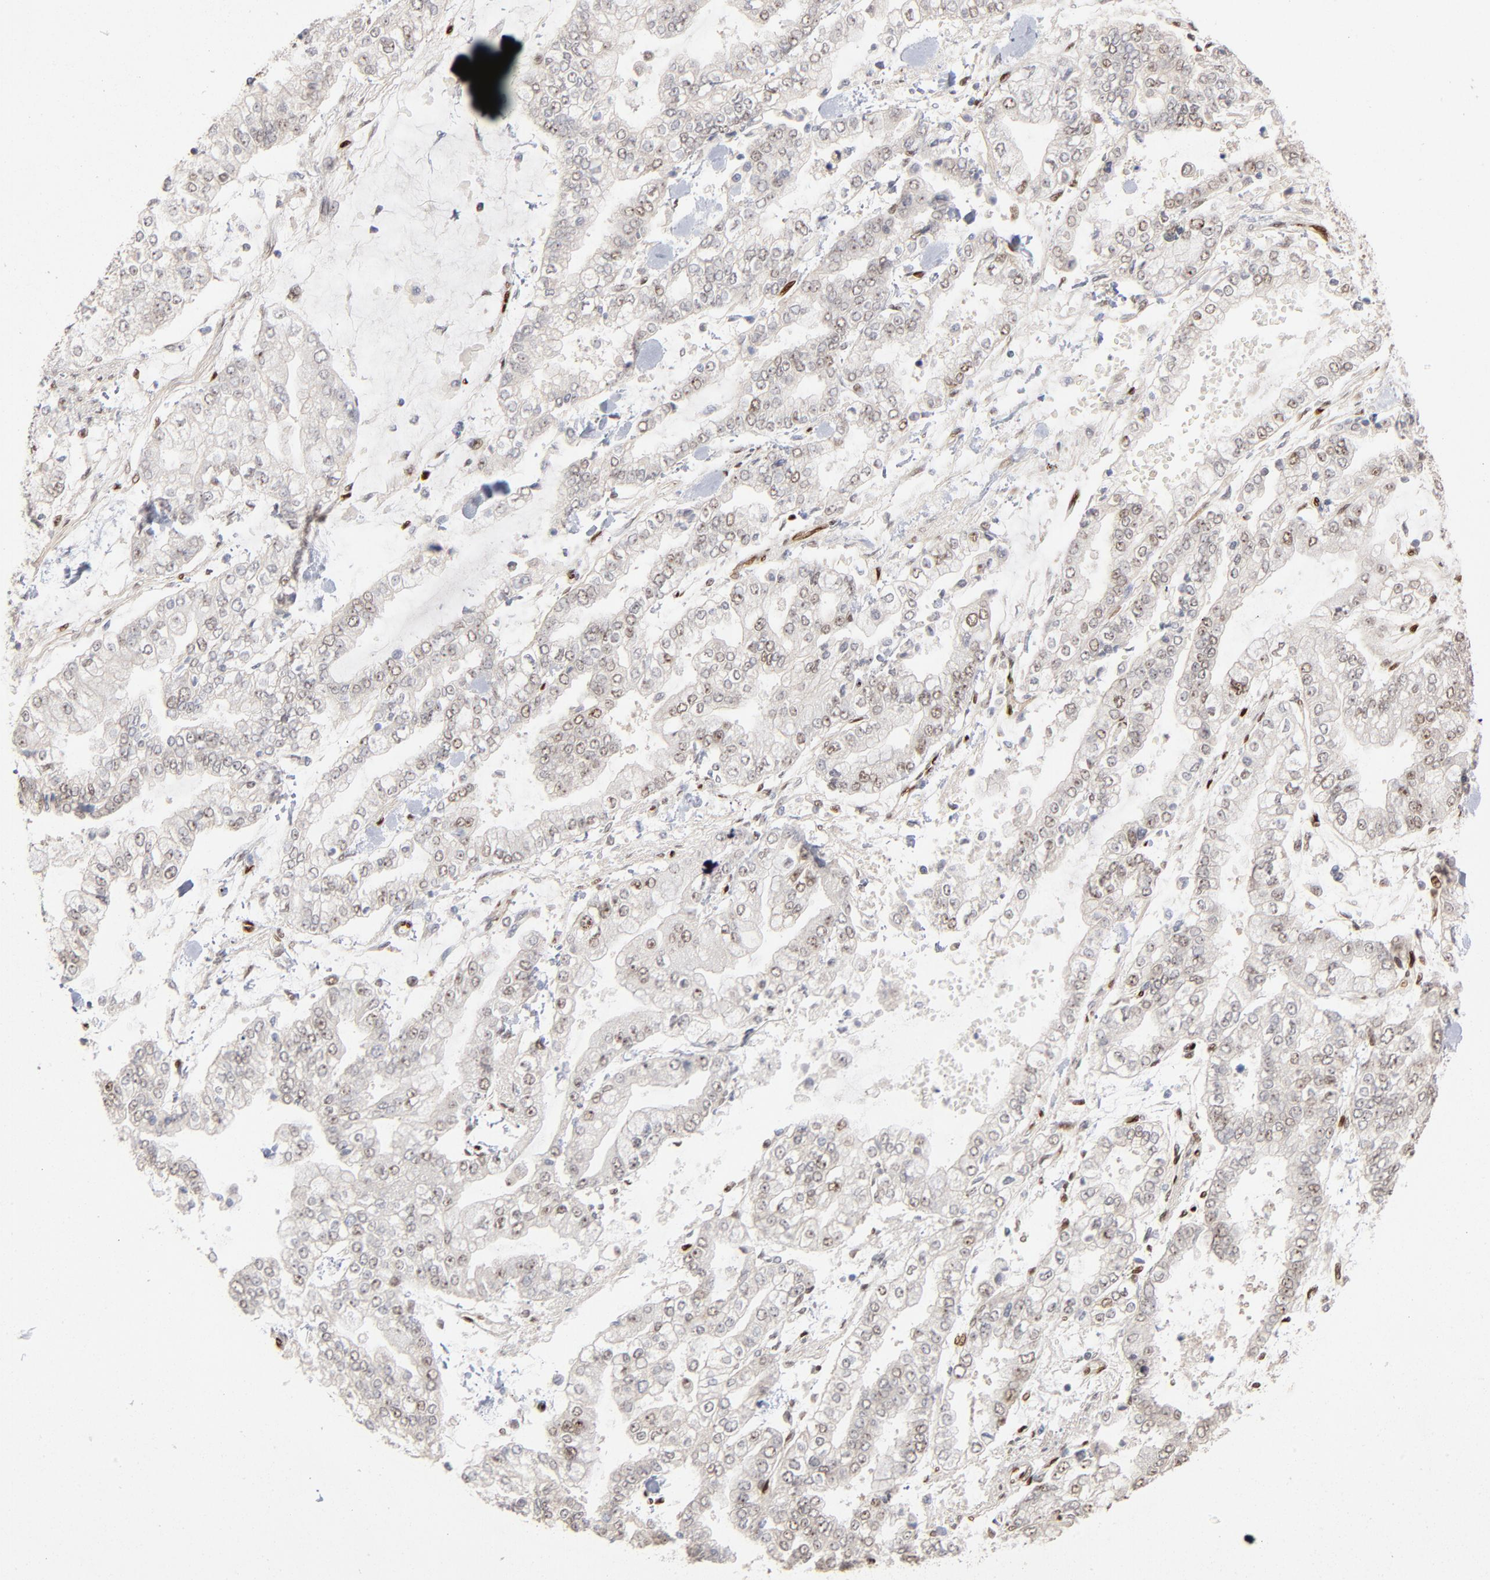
{"staining": {"intensity": "weak", "quantity": "<25%", "location": "nuclear"}, "tissue": "stomach cancer", "cell_type": "Tumor cells", "image_type": "cancer", "snomed": [{"axis": "morphology", "description": "Normal tissue, NOS"}, {"axis": "morphology", "description": "Adenocarcinoma, NOS"}, {"axis": "topography", "description": "Stomach, upper"}, {"axis": "topography", "description": "Stomach"}], "caption": "A micrograph of human adenocarcinoma (stomach) is negative for staining in tumor cells.", "gene": "NFIB", "patient": {"sex": "male", "age": 76}}